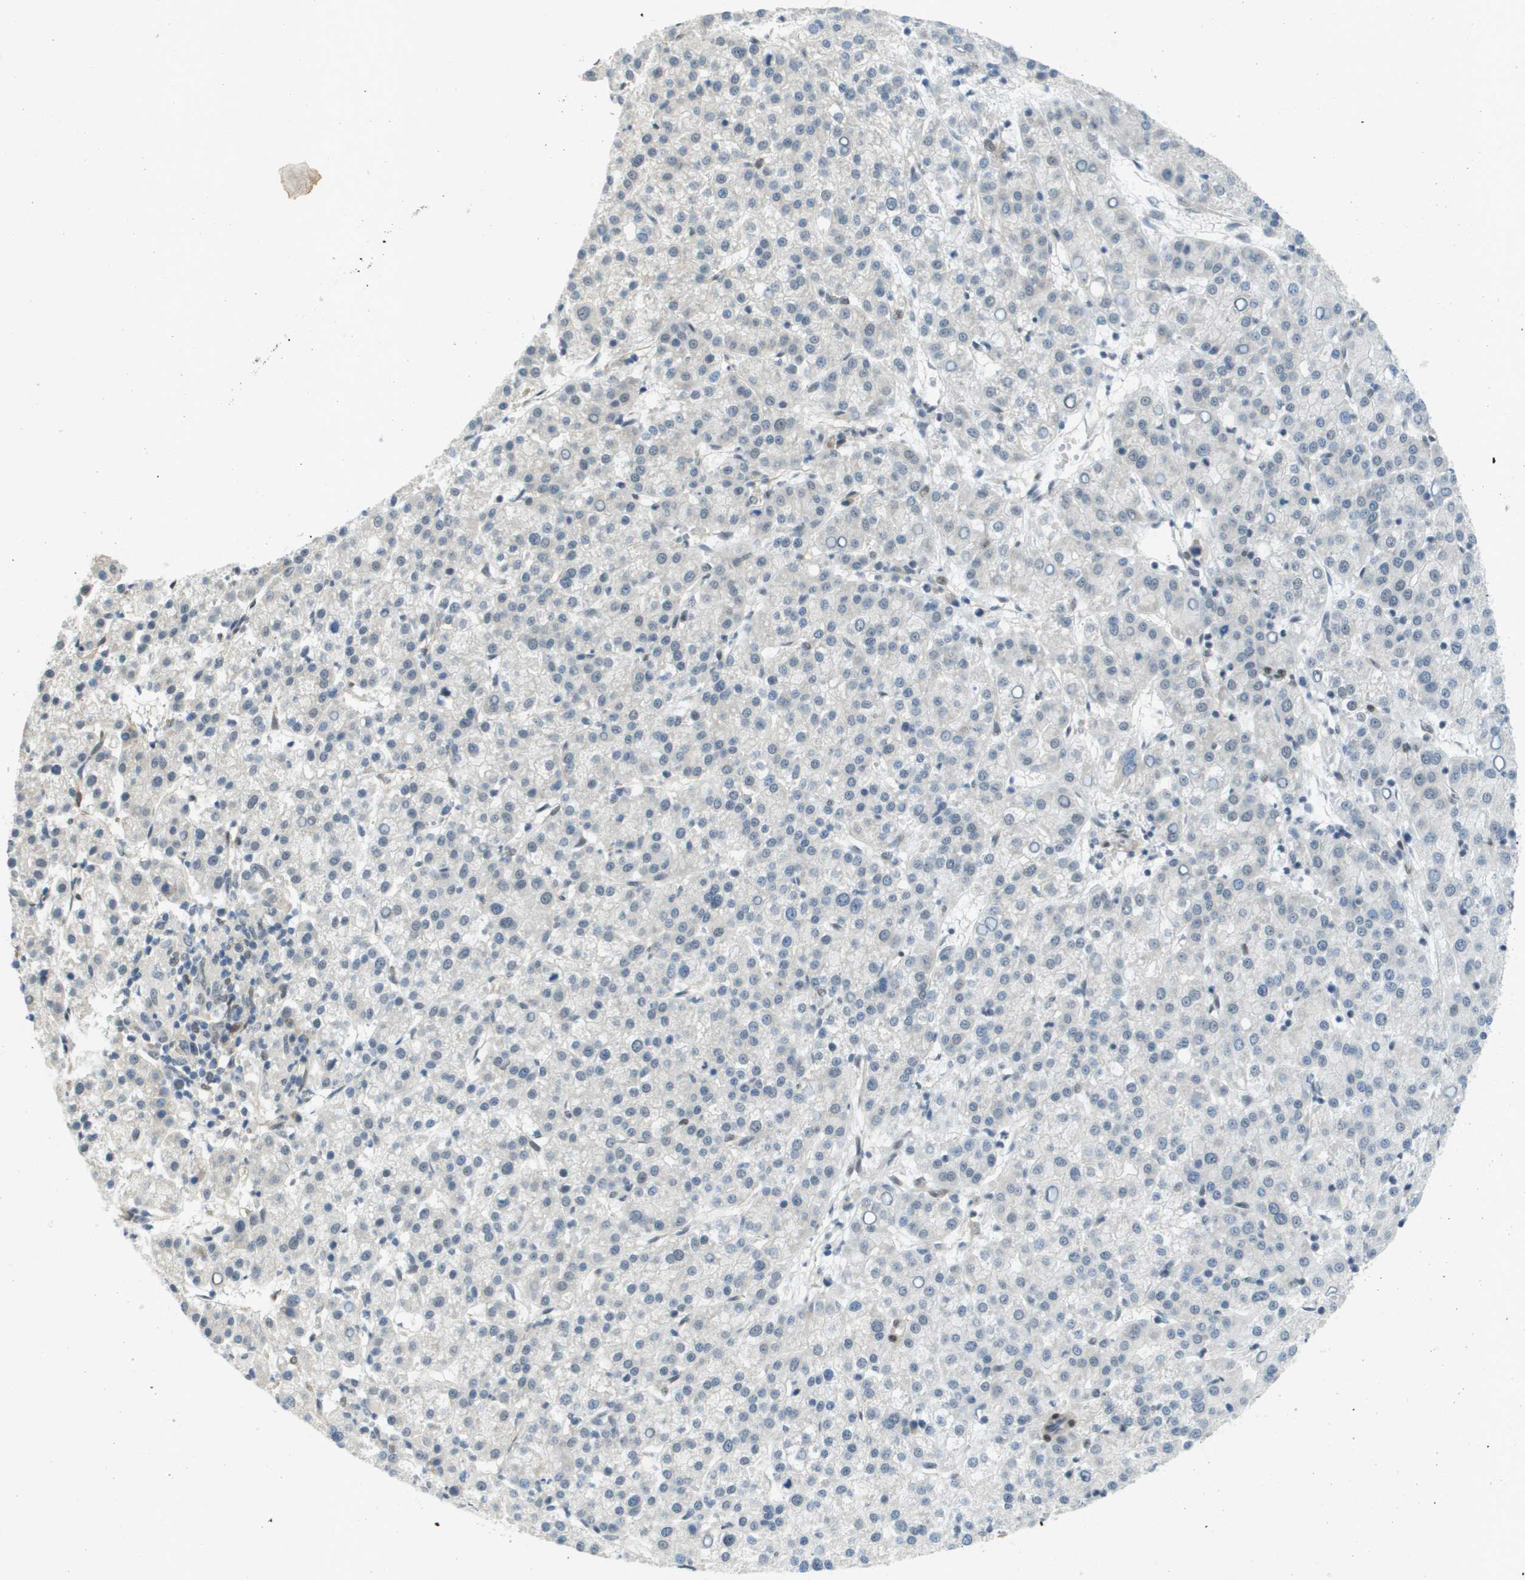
{"staining": {"intensity": "negative", "quantity": "none", "location": "none"}, "tissue": "liver cancer", "cell_type": "Tumor cells", "image_type": "cancer", "snomed": [{"axis": "morphology", "description": "Carcinoma, Hepatocellular, NOS"}, {"axis": "topography", "description": "Liver"}], "caption": "A histopathology image of hepatocellular carcinoma (liver) stained for a protein shows no brown staining in tumor cells.", "gene": "ARID1B", "patient": {"sex": "female", "age": 58}}